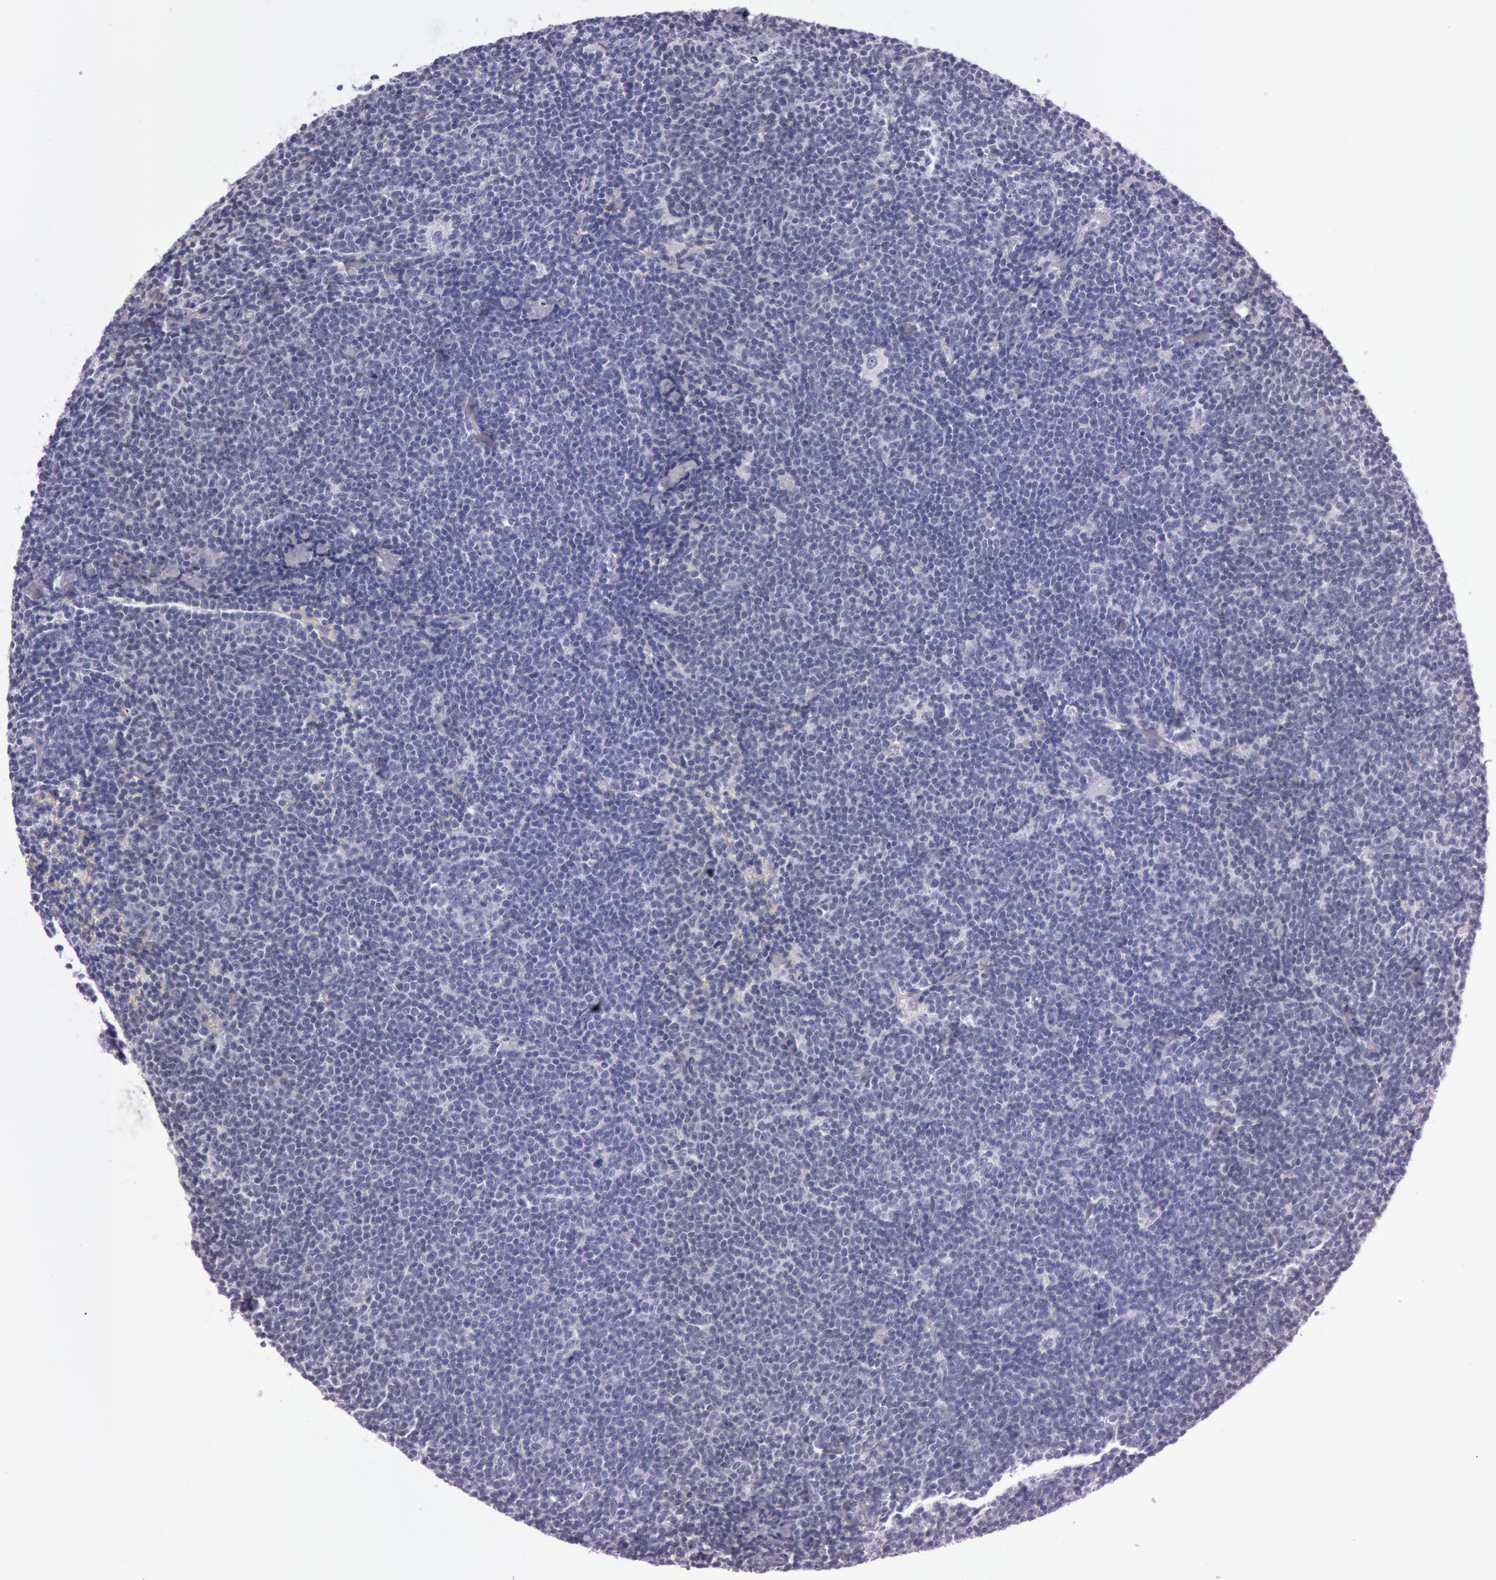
{"staining": {"intensity": "negative", "quantity": "none", "location": "none"}, "tissue": "lymphoma", "cell_type": "Tumor cells", "image_type": "cancer", "snomed": [{"axis": "morphology", "description": "Malignant lymphoma, non-Hodgkin's type, Low grade"}, {"axis": "topography", "description": "Lymph node"}], "caption": "Immunohistochemistry image of neoplastic tissue: lymphoma stained with DAB demonstrates no significant protein staining in tumor cells.", "gene": "S100A7", "patient": {"sex": "male", "age": 65}}